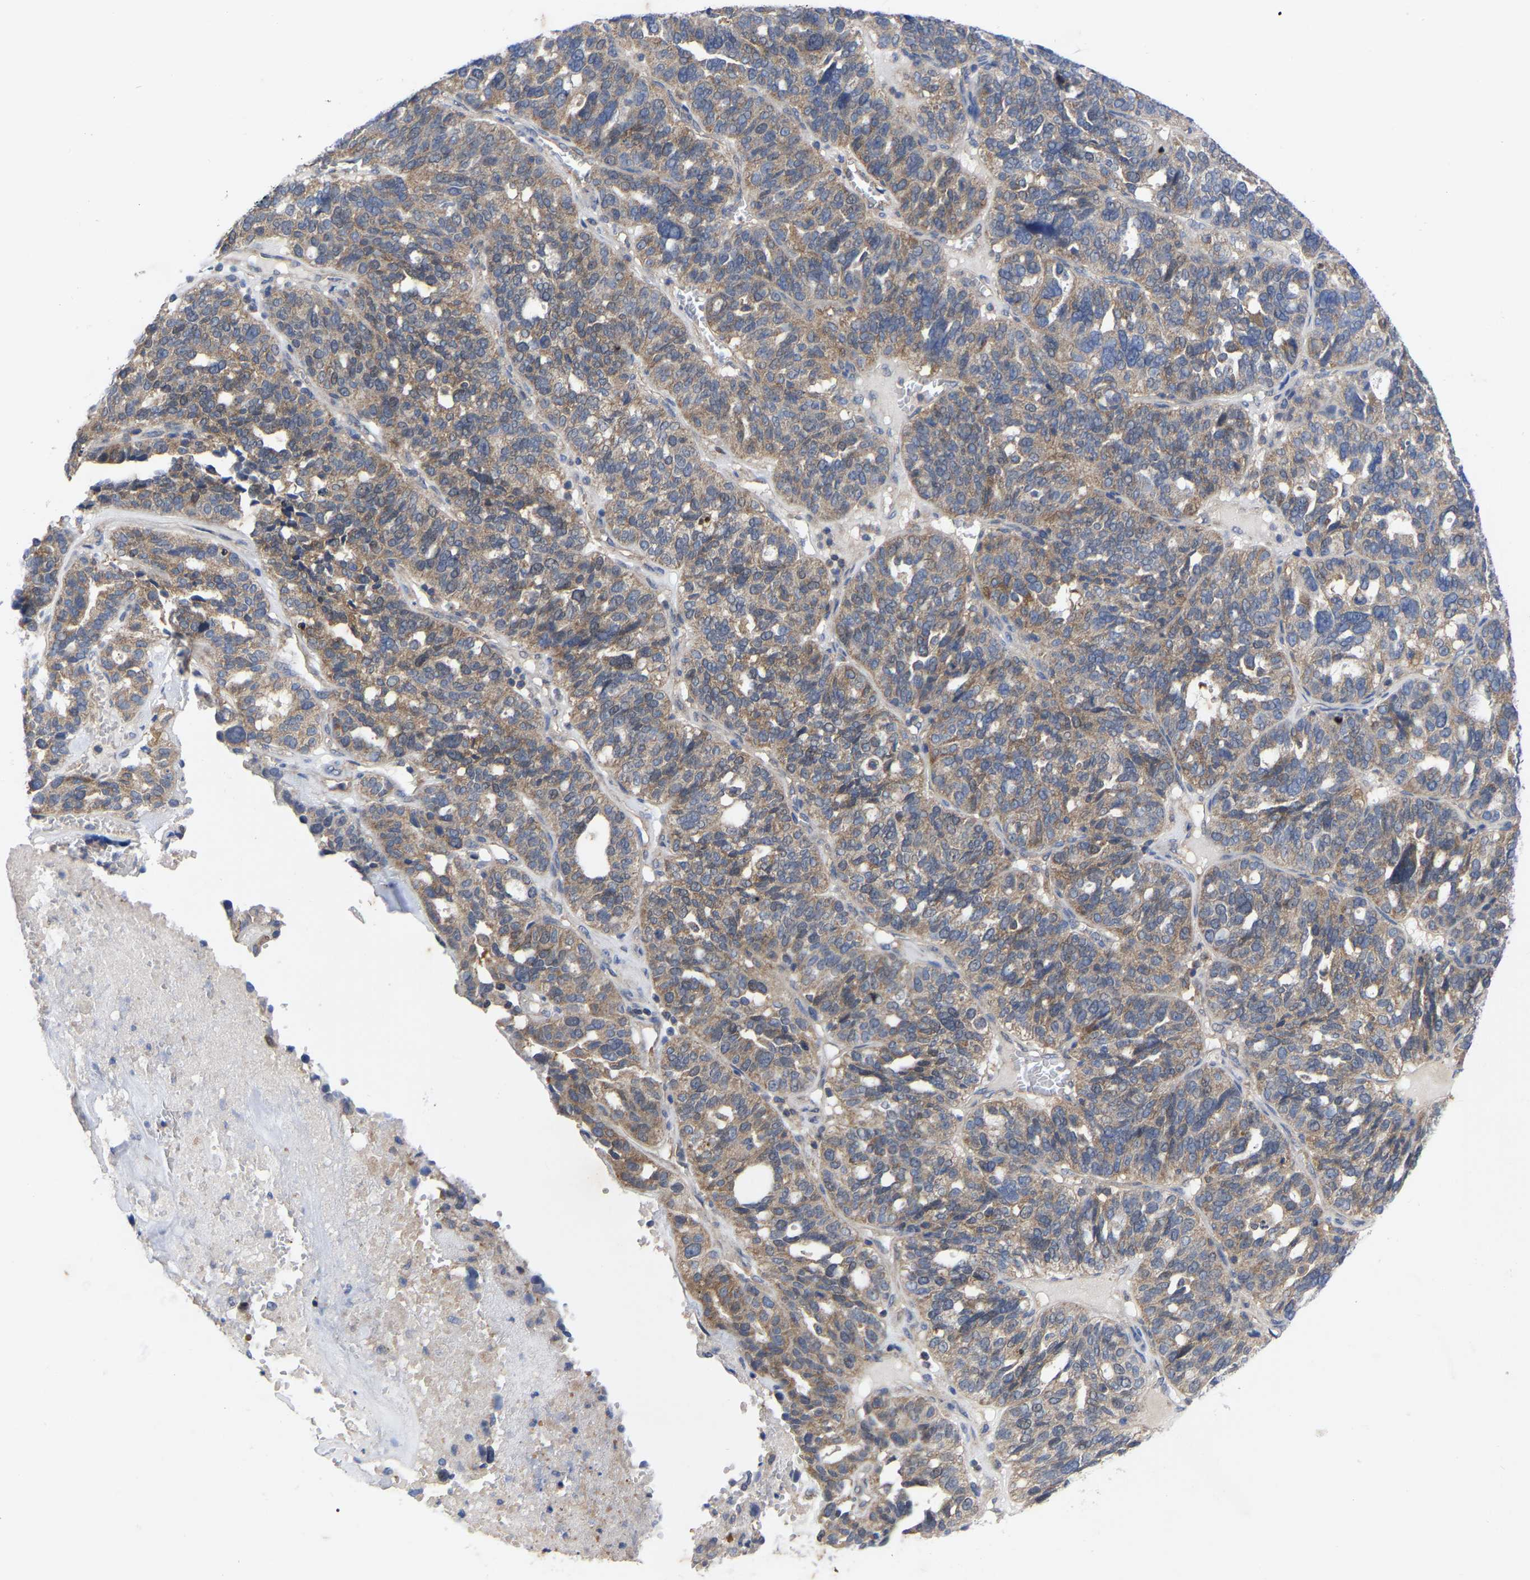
{"staining": {"intensity": "weak", "quantity": ">75%", "location": "cytoplasmic/membranous"}, "tissue": "ovarian cancer", "cell_type": "Tumor cells", "image_type": "cancer", "snomed": [{"axis": "morphology", "description": "Cystadenocarcinoma, serous, NOS"}, {"axis": "topography", "description": "Ovary"}], "caption": "A brown stain shows weak cytoplasmic/membranous staining of a protein in human ovarian cancer tumor cells. Using DAB (3,3'-diaminobenzidine) (brown) and hematoxylin (blue) stains, captured at high magnification using brightfield microscopy.", "gene": "TCP1", "patient": {"sex": "female", "age": 59}}